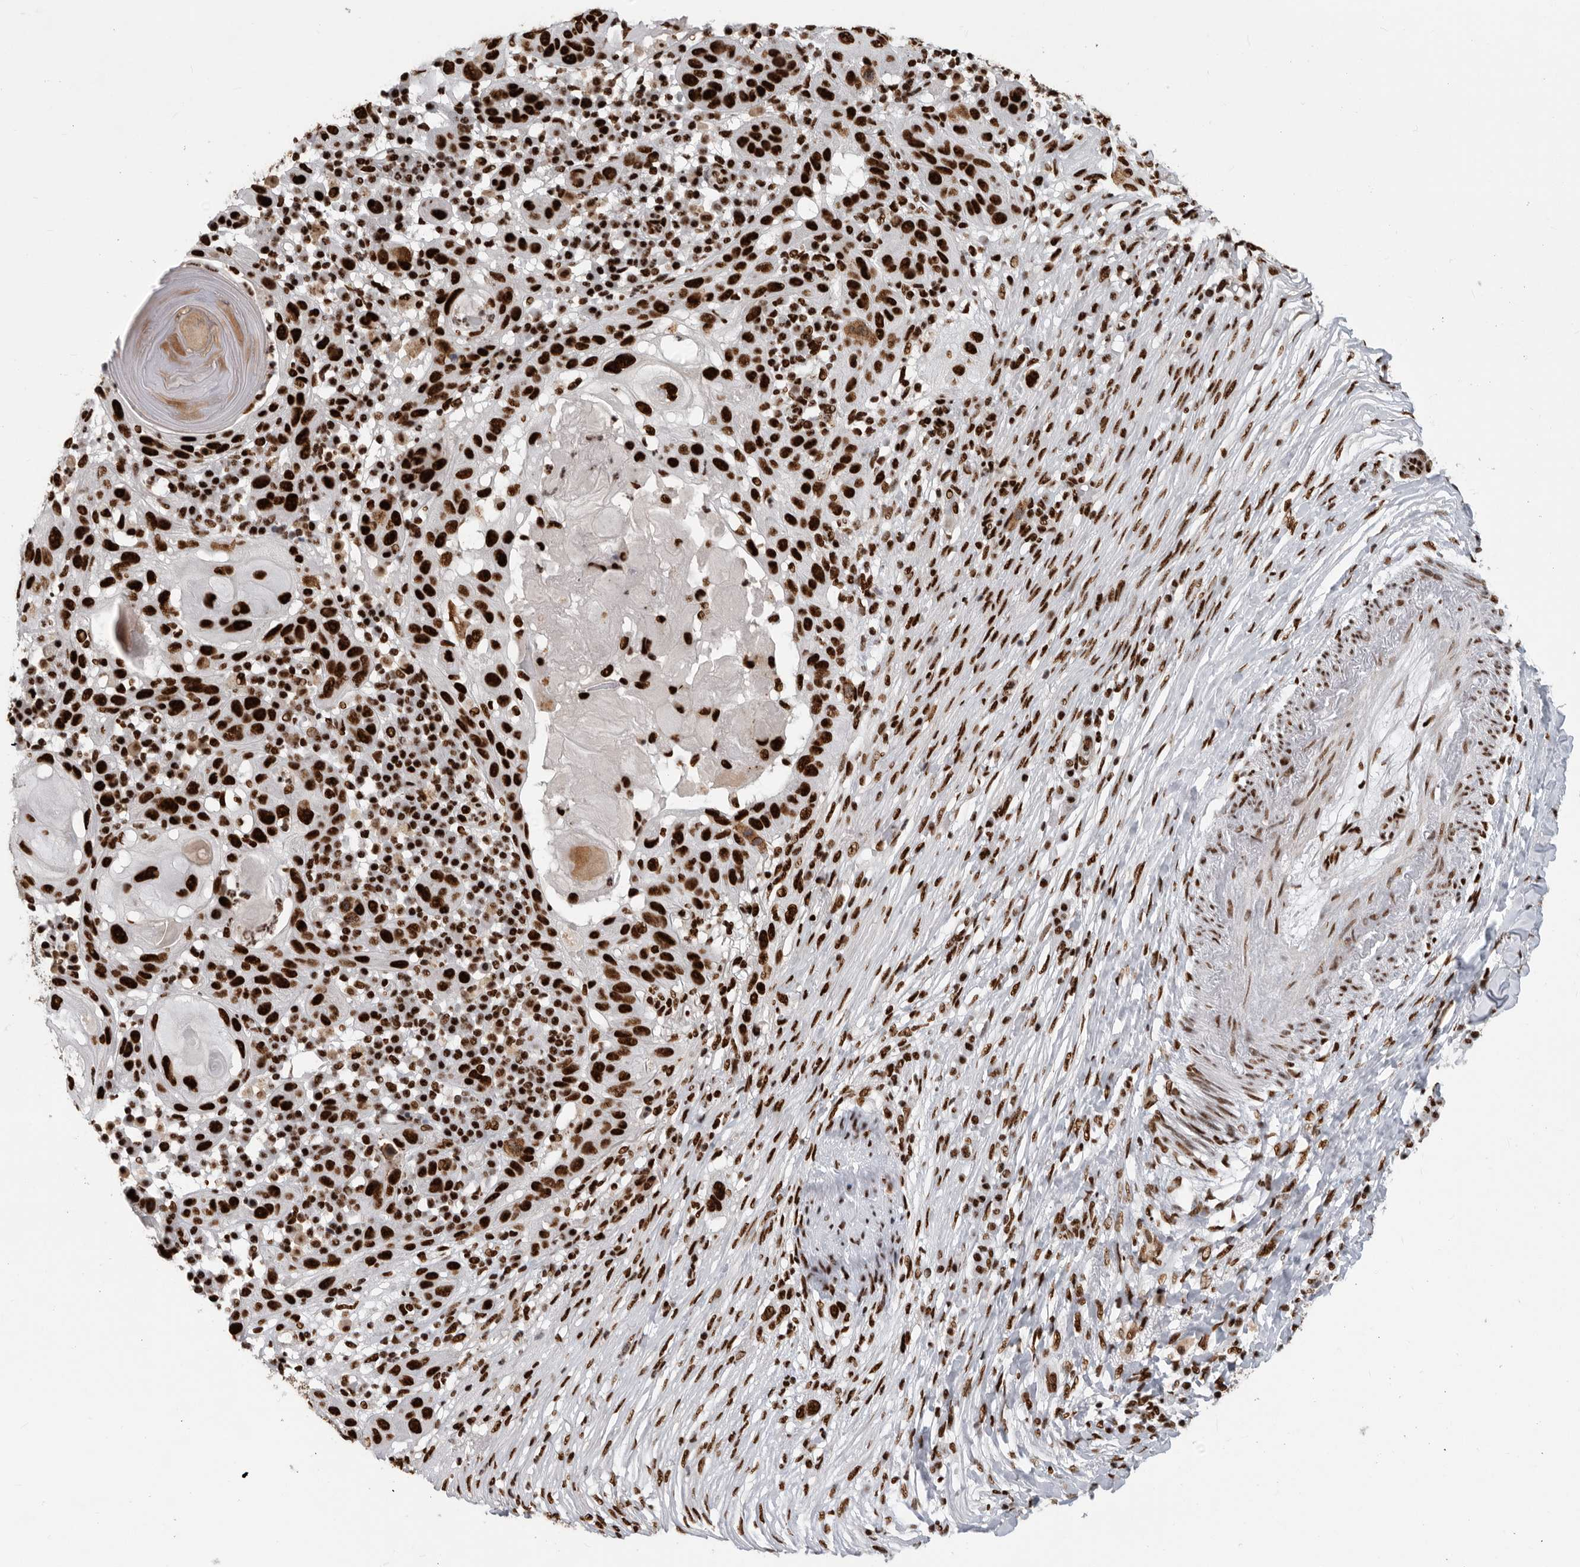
{"staining": {"intensity": "strong", "quantity": ">75%", "location": "nuclear"}, "tissue": "skin cancer", "cell_type": "Tumor cells", "image_type": "cancer", "snomed": [{"axis": "morphology", "description": "Normal tissue, NOS"}, {"axis": "morphology", "description": "Squamous cell carcinoma, NOS"}, {"axis": "topography", "description": "Skin"}], "caption": "A brown stain shows strong nuclear expression of a protein in human skin cancer tumor cells. The staining was performed using DAB (3,3'-diaminobenzidine) to visualize the protein expression in brown, while the nuclei were stained in blue with hematoxylin (Magnification: 20x).", "gene": "BCLAF1", "patient": {"sex": "female", "age": 96}}